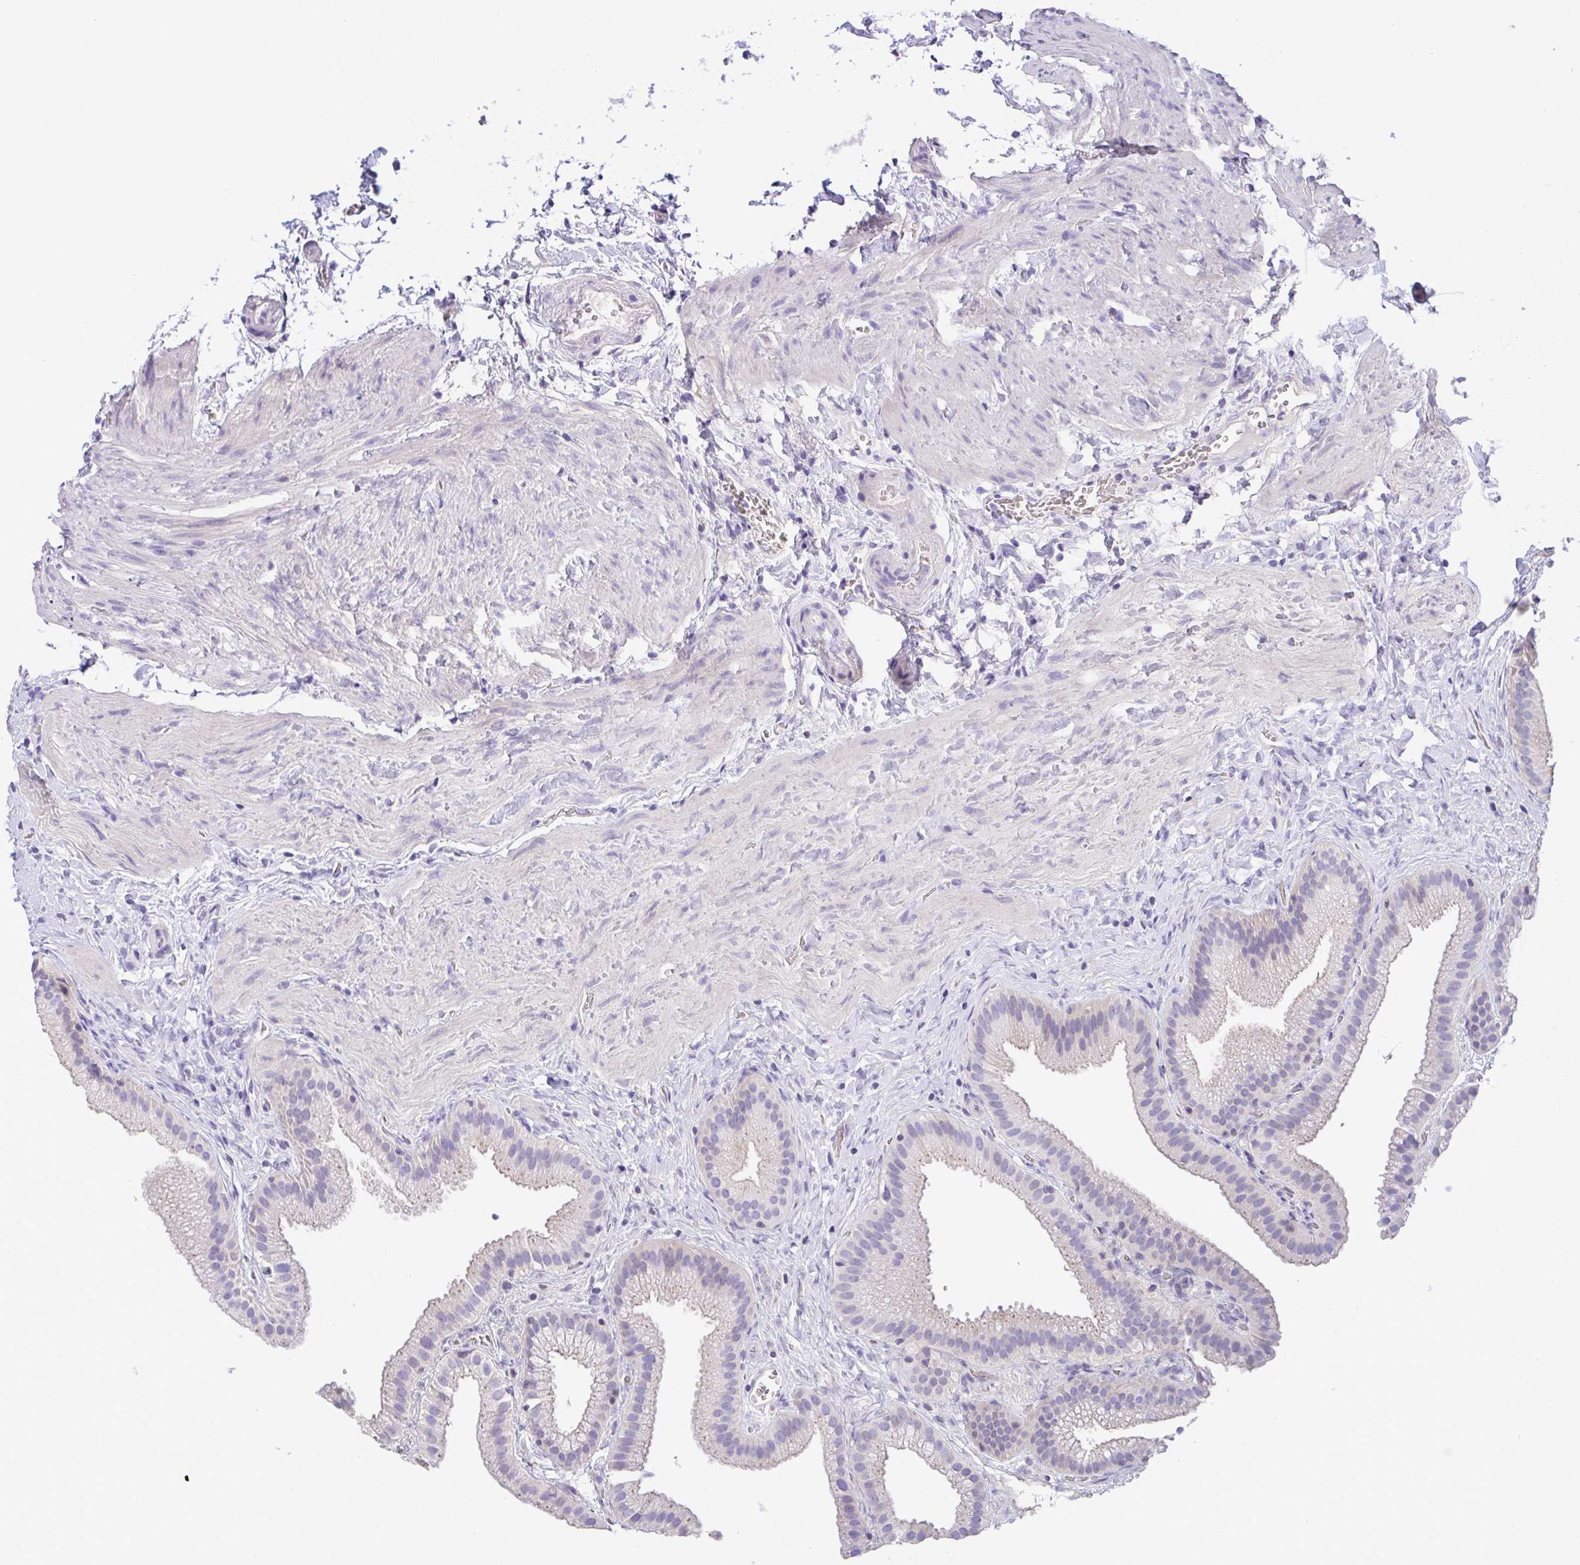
{"staining": {"intensity": "weak", "quantity": "25%-75%", "location": "cytoplasmic/membranous"}, "tissue": "gallbladder", "cell_type": "Glandular cells", "image_type": "normal", "snomed": [{"axis": "morphology", "description": "Normal tissue, NOS"}, {"axis": "topography", "description": "Gallbladder"}], "caption": "Weak cytoplasmic/membranous expression for a protein is seen in about 25%-75% of glandular cells of benign gallbladder using IHC.", "gene": "CA10", "patient": {"sex": "female", "age": 63}}